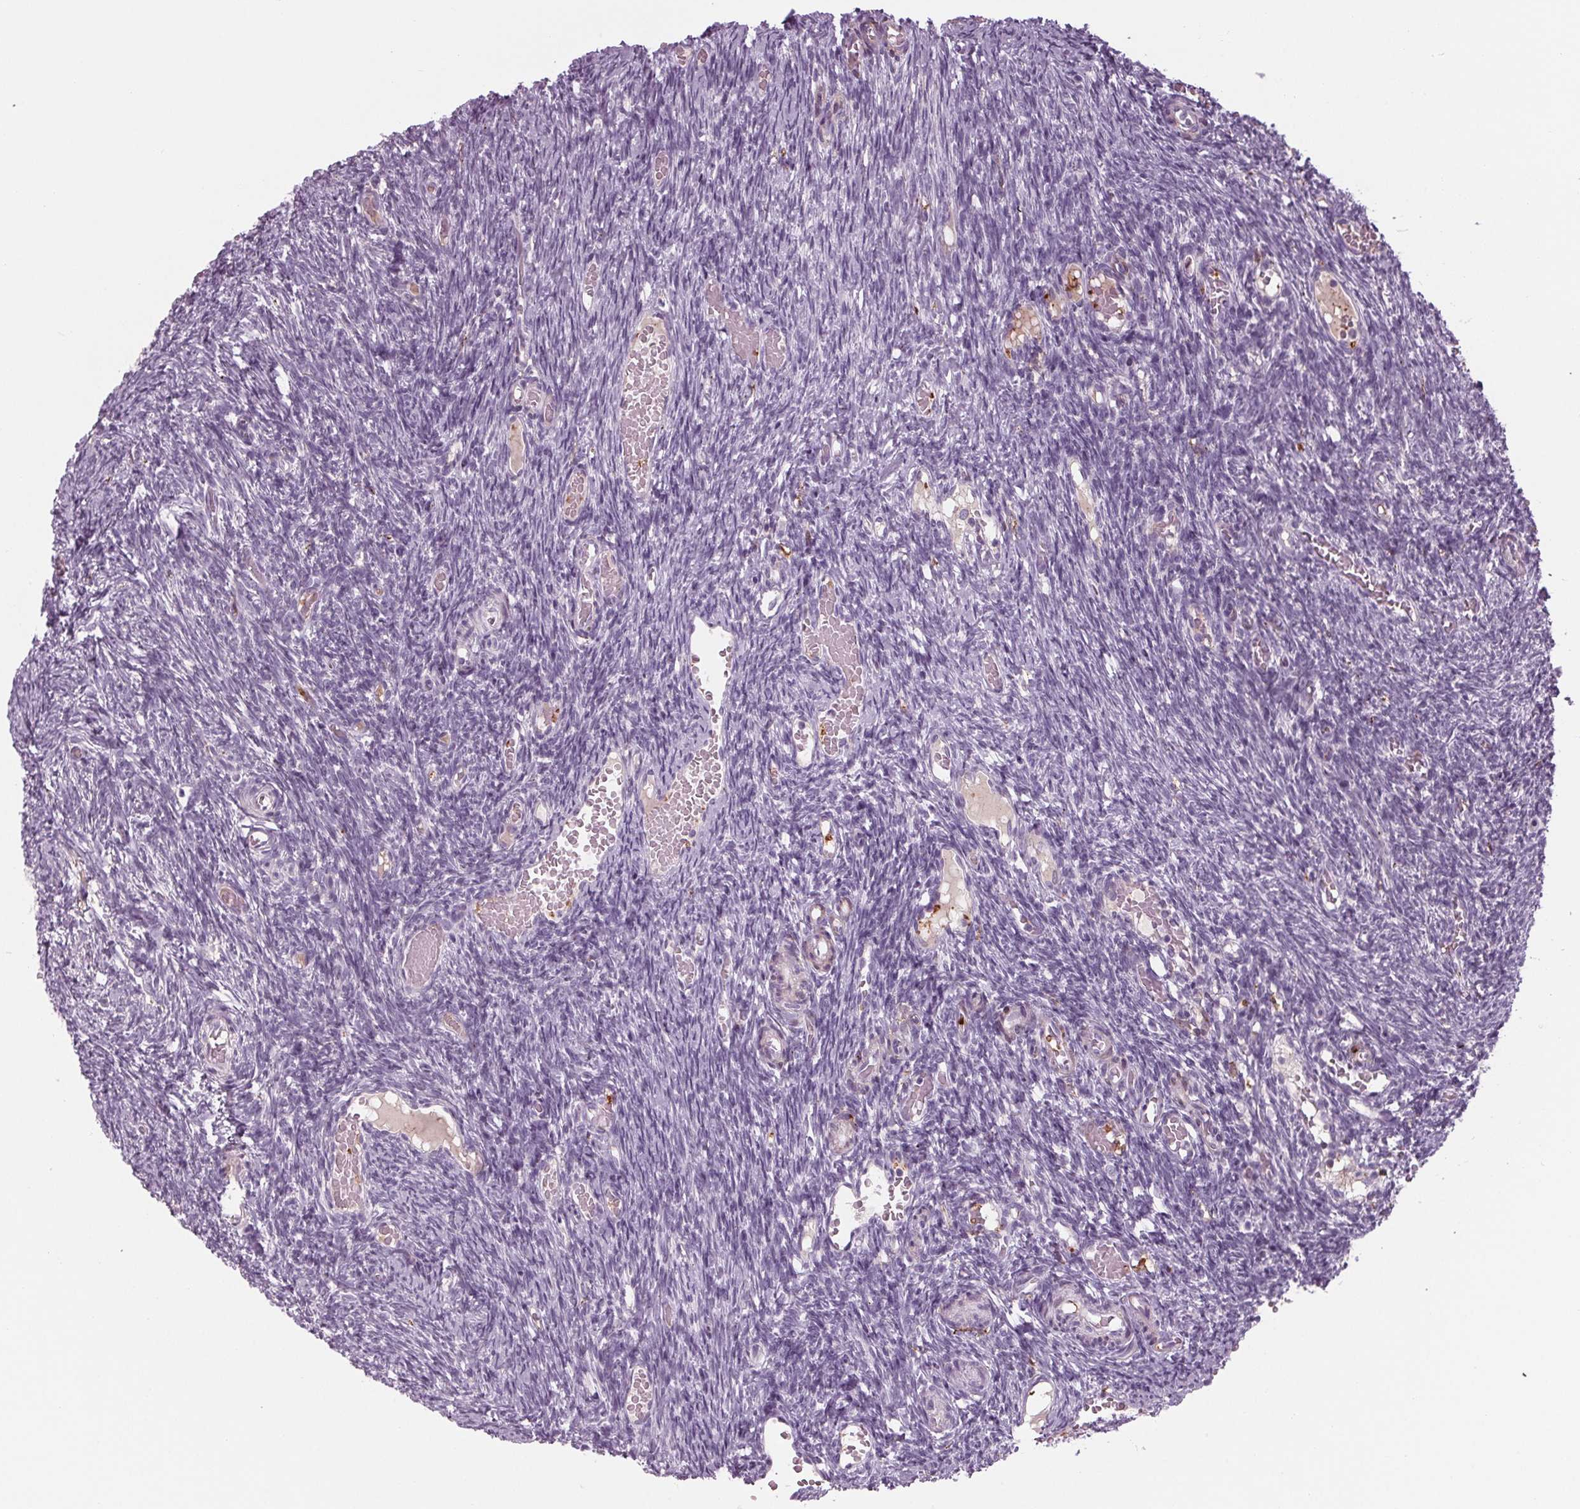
{"staining": {"intensity": "negative", "quantity": "none", "location": "none"}, "tissue": "ovary", "cell_type": "Ovarian stroma cells", "image_type": "normal", "snomed": [{"axis": "morphology", "description": "Normal tissue, NOS"}, {"axis": "topography", "description": "Ovary"}], "caption": "Immunohistochemistry (IHC) photomicrograph of normal human ovary stained for a protein (brown), which exhibits no staining in ovarian stroma cells.", "gene": "CYP3A43", "patient": {"sex": "female", "age": 39}}